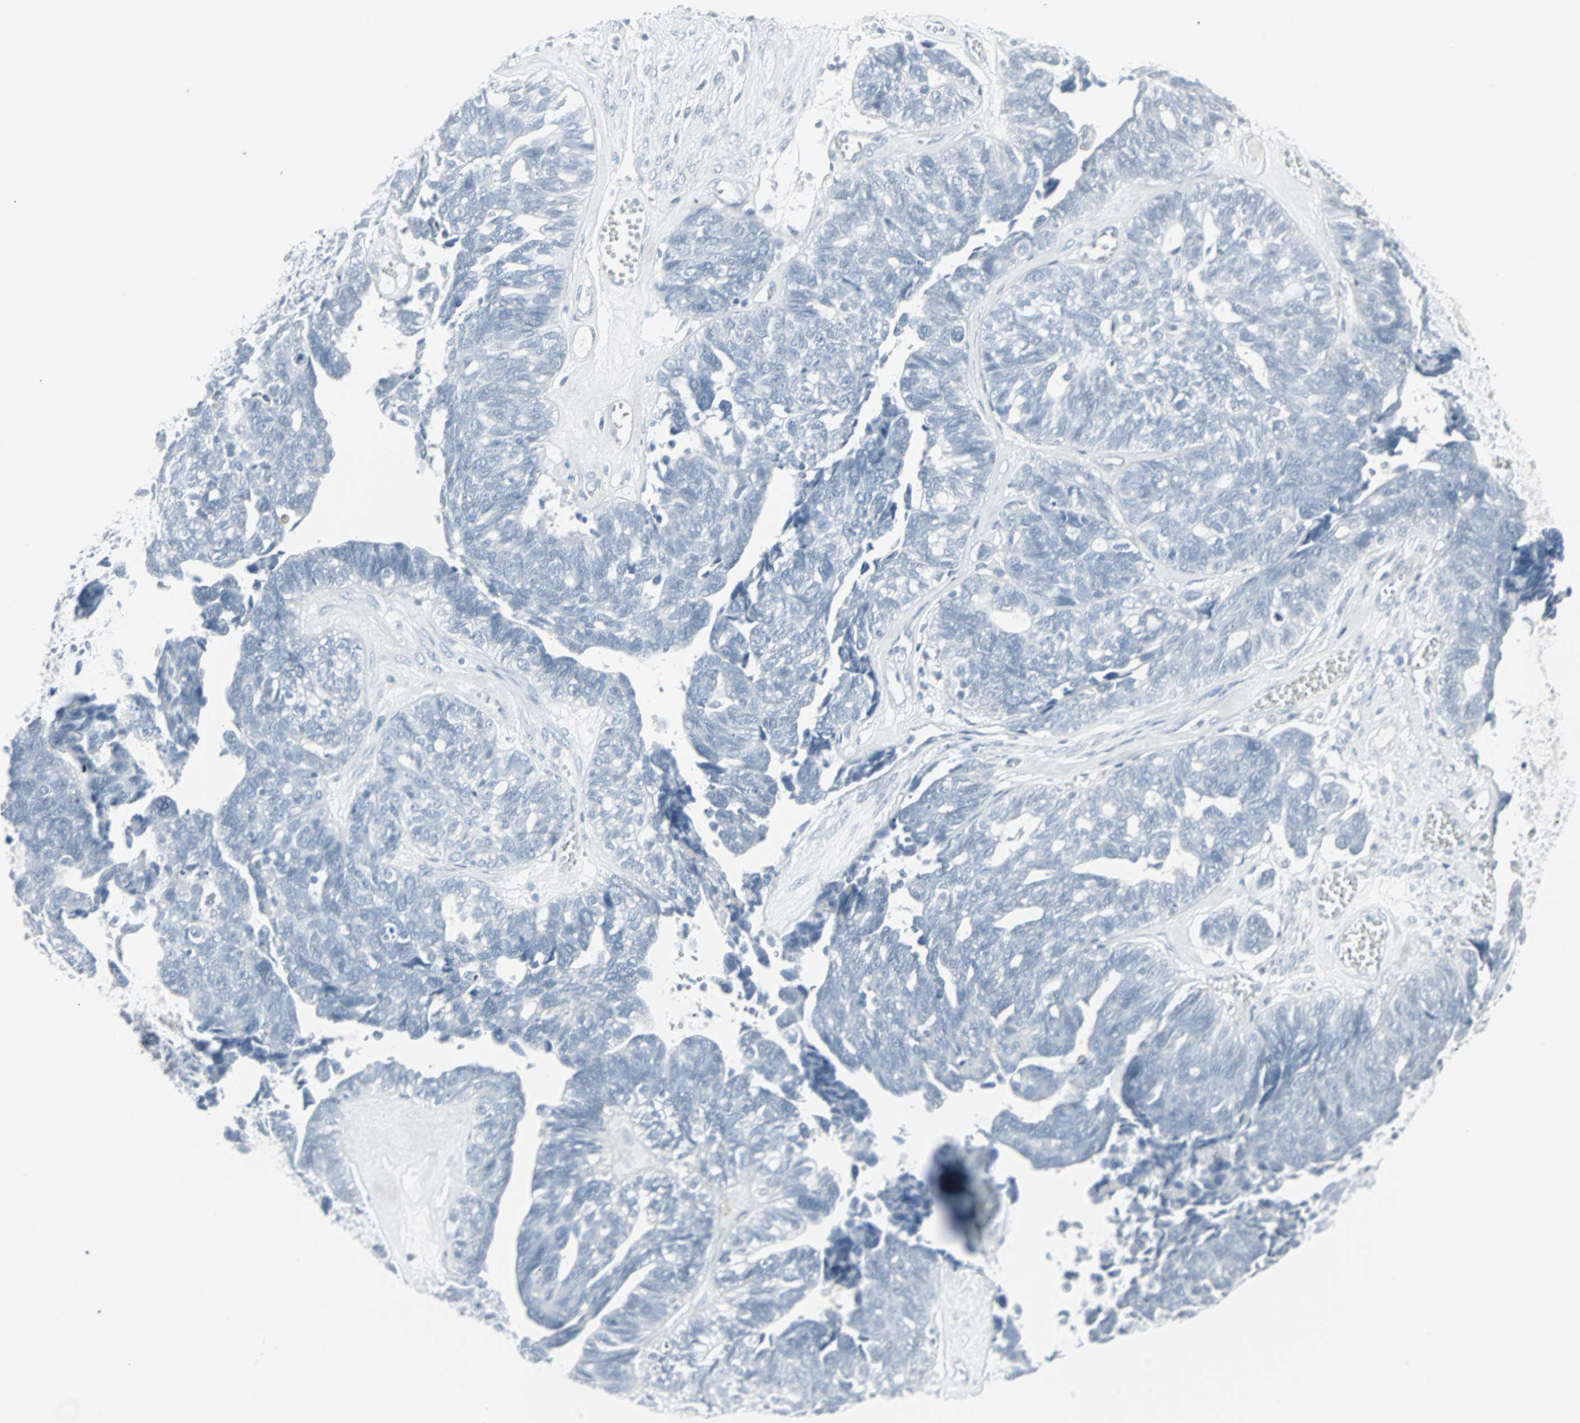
{"staining": {"intensity": "negative", "quantity": "none", "location": "none"}, "tissue": "ovarian cancer", "cell_type": "Tumor cells", "image_type": "cancer", "snomed": [{"axis": "morphology", "description": "Cystadenocarcinoma, serous, NOS"}, {"axis": "topography", "description": "Ovary"}], "caption": "Protein analysis of ovarian cancer (serous cystadenocarcinoma) reveals no significant expression in tumor cells.", "gene": "LANCL3", "patient": {"sex": "female", "age": 79}}